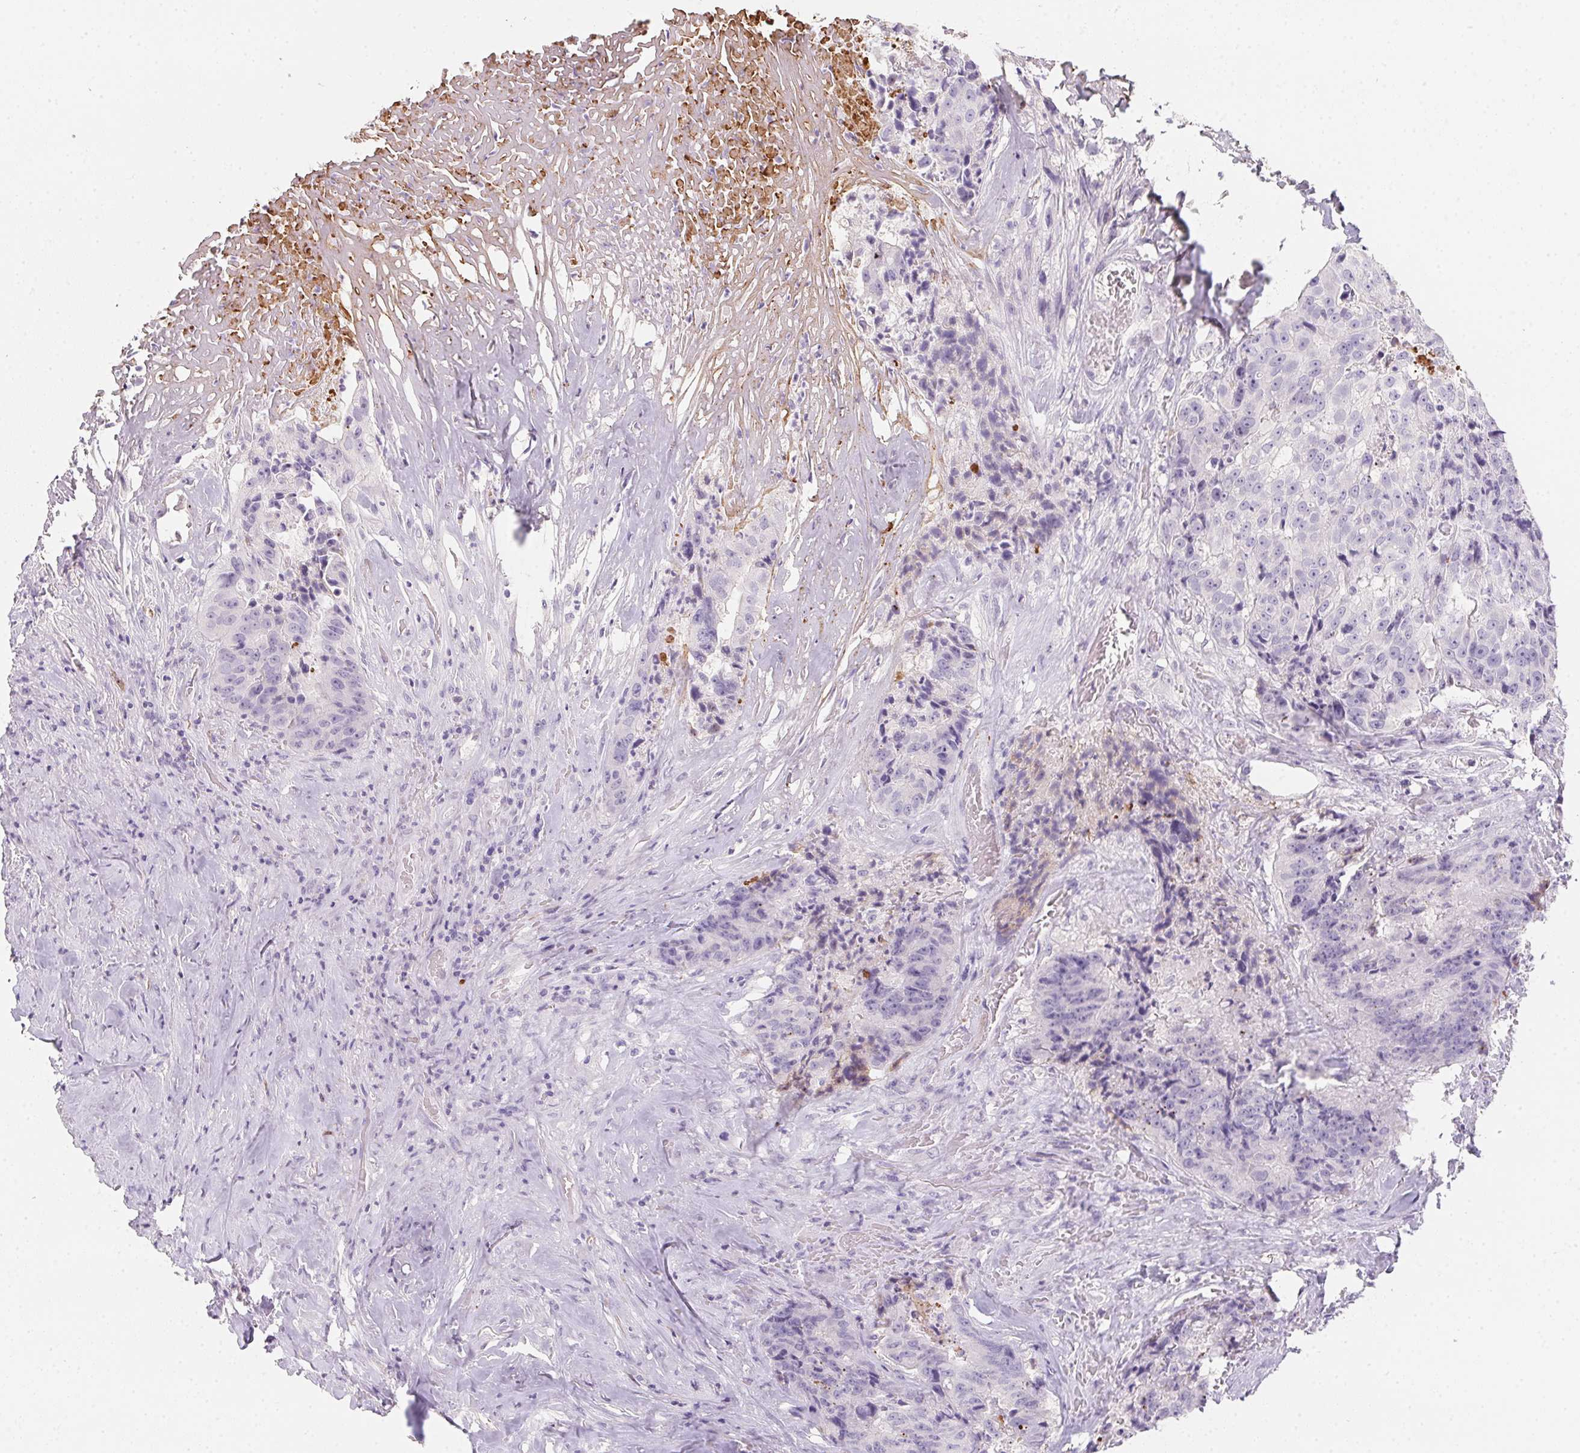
{"staining": {"intensity": "negative", "quantity": "none", "location": "none"}, "tissue": "colorectal cancer", "cell_type": "Tumor cells", "image_type": "cancer", "snomed": [{"axis": "morphology", "description": "Adenocarcinoma, NOS"}, {"axis": "topography", "description": "Rectum"}], "caption": "Histopathology image shows no significant protein positivity in tumor cells of adenocarcinoma (colorectal). Nuclei are stained in blue.", "gene": "MYL4", "patient": {"sex": "female", "age": 62}}